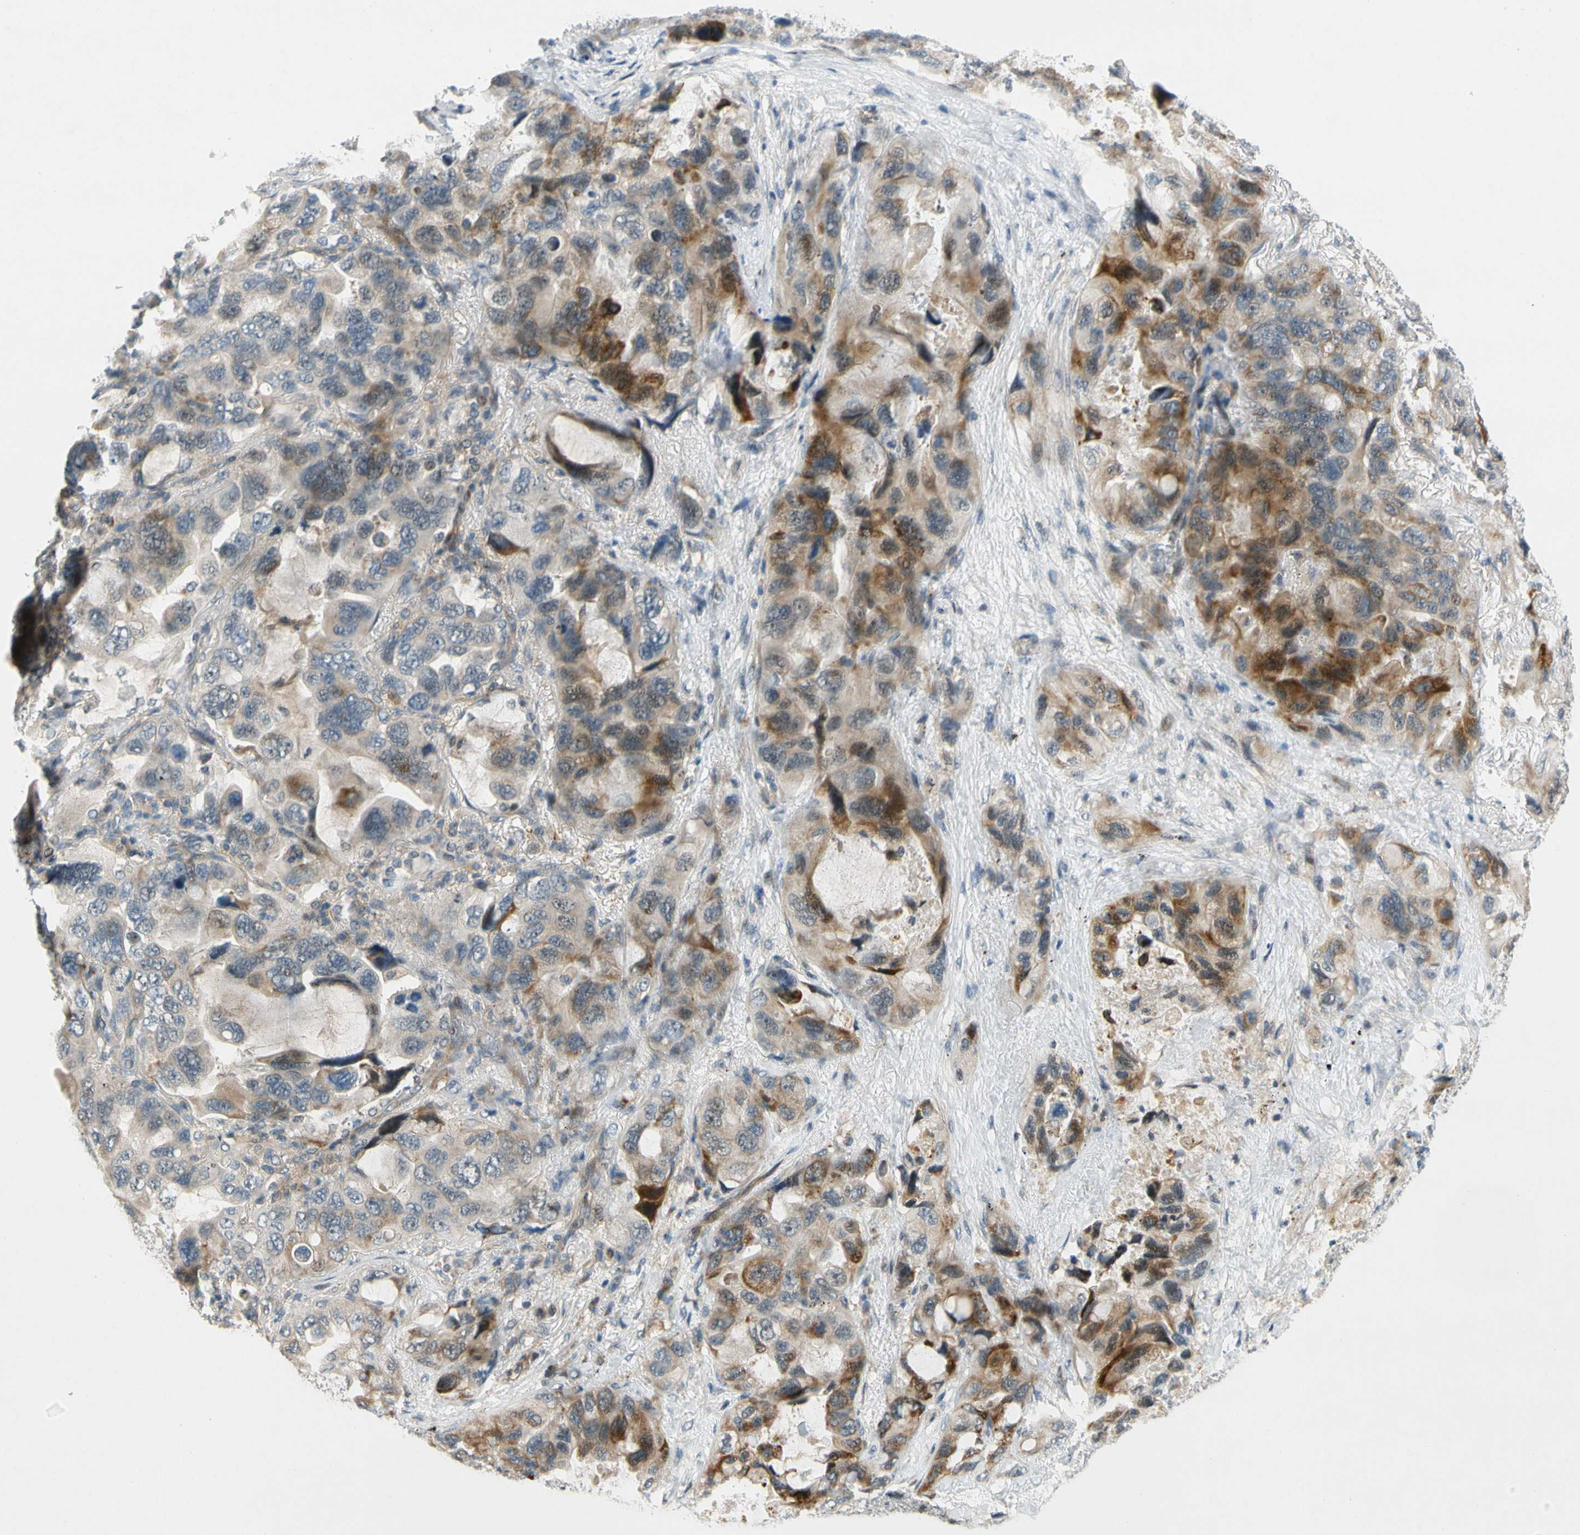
{"staining": {"intensity": "moderate", "quantity": "25%-75%", "location": "cytoplasmic/membranous"}, "tissue": "lung cancer", "cell_type": "Tumor cells", "image_type": "cancer", "snomed": [{"axis": "morphology", "description": "Squamous cell carcinoma, NOS"}, {"axis": "topography", "description": "Lung"}], "caption": "This image reveals immunohistochemistry staining of squamous cell carcinoma (lung), with medium moderate cytoplasmic/membranous expression in approximately 25%-75% of tumor cells.", "gene": "GATD1", "patient": {"sex": "female", "age": 73}}